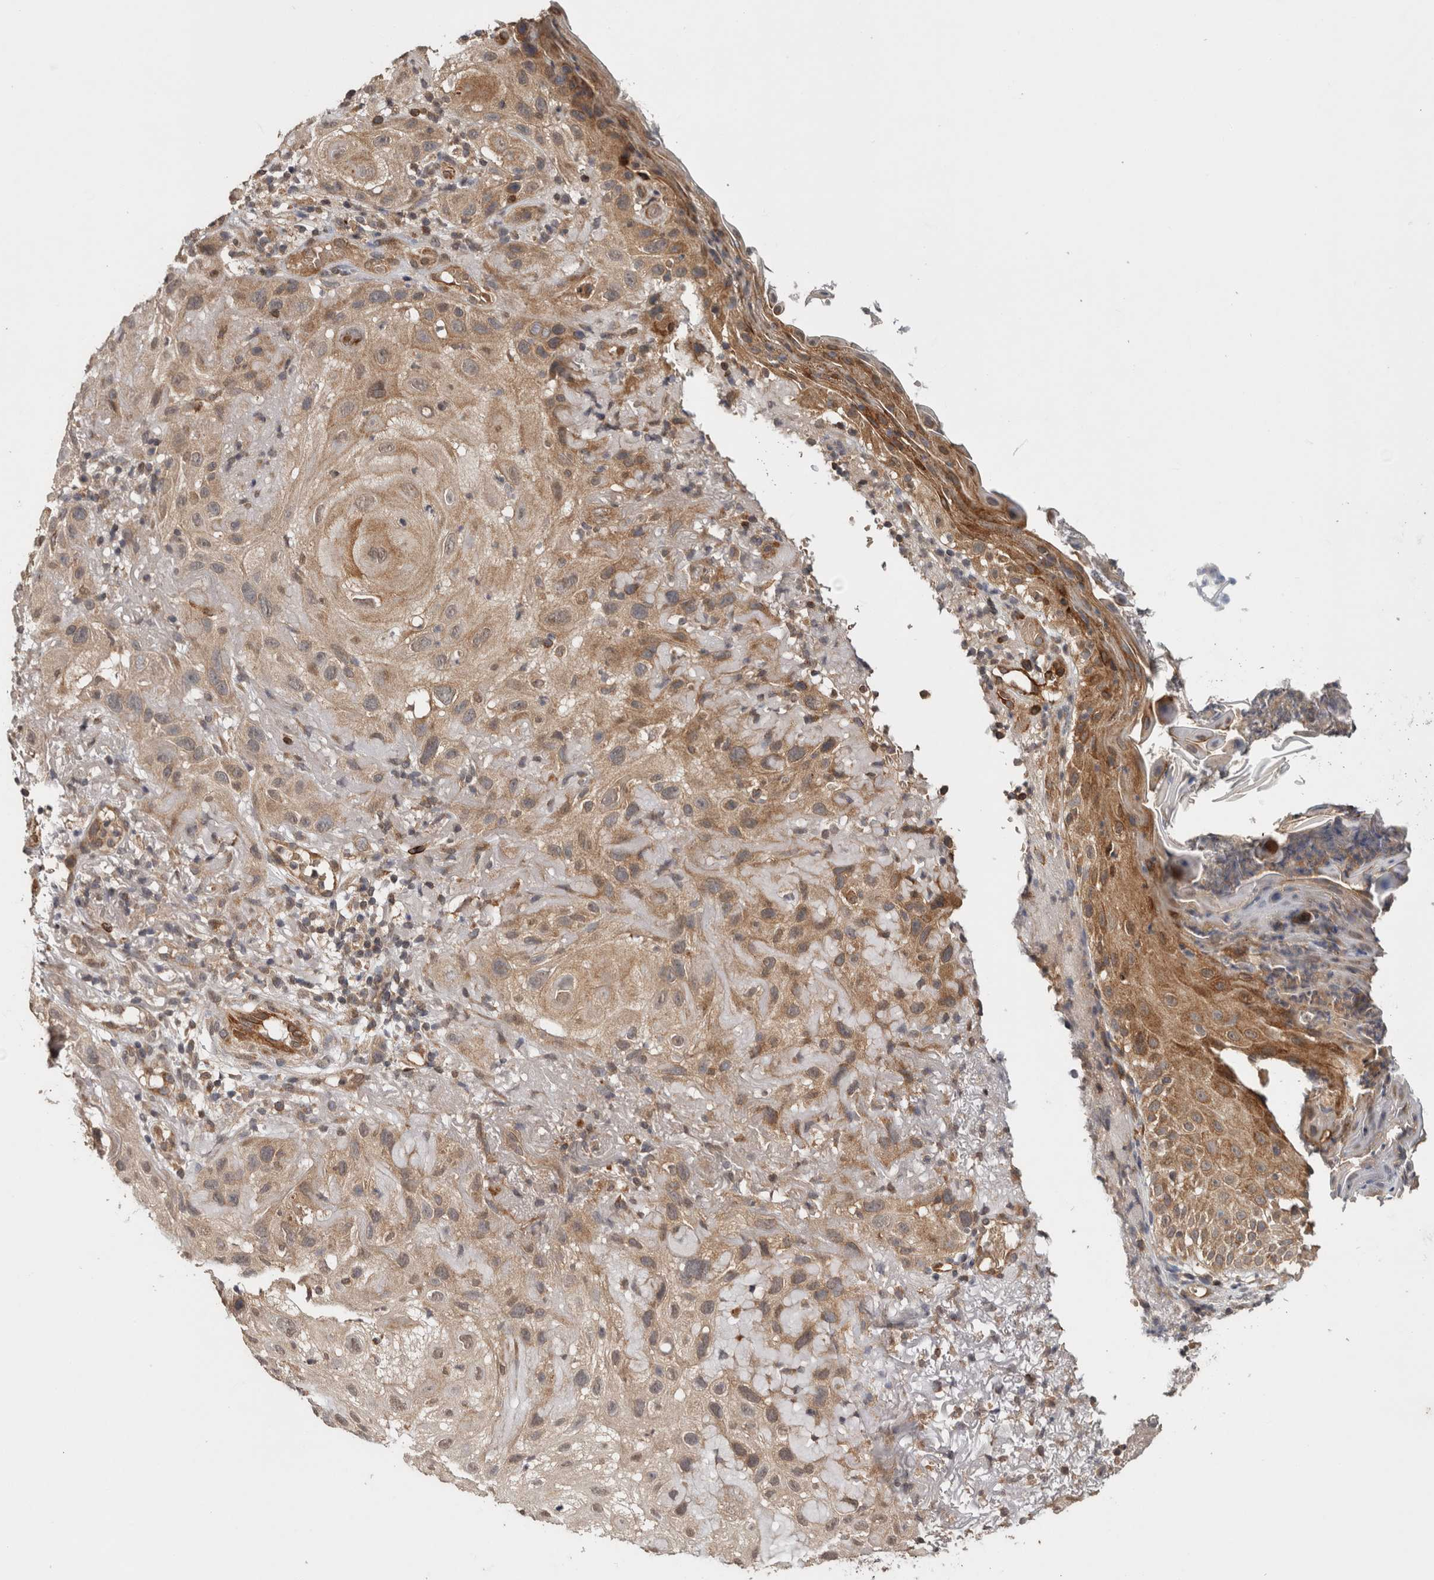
{"staining": {"intensity": "weak", "quantity": "25%-75%", "location": "cytoplasmic/membranous"}, "tissue": "skin cancer", "cell_type": "Tumor cells", "image_type": "cancer", "snomed": [{"axis": "morphology", "description": "Squamous cell carcinoma, NOS"}, {"axis": "topography", "description": "Skin"}], "caption": "Immunohistochemistry (IHC) of human skin cancer (squamous cell carcinoma) demonstrates low levels of weak cytoplasmic/membranous expression in approximately 25%-75% of tumor cells.", "gene": "HMOX2", "patient": {"sex": "female", "age": 96}}